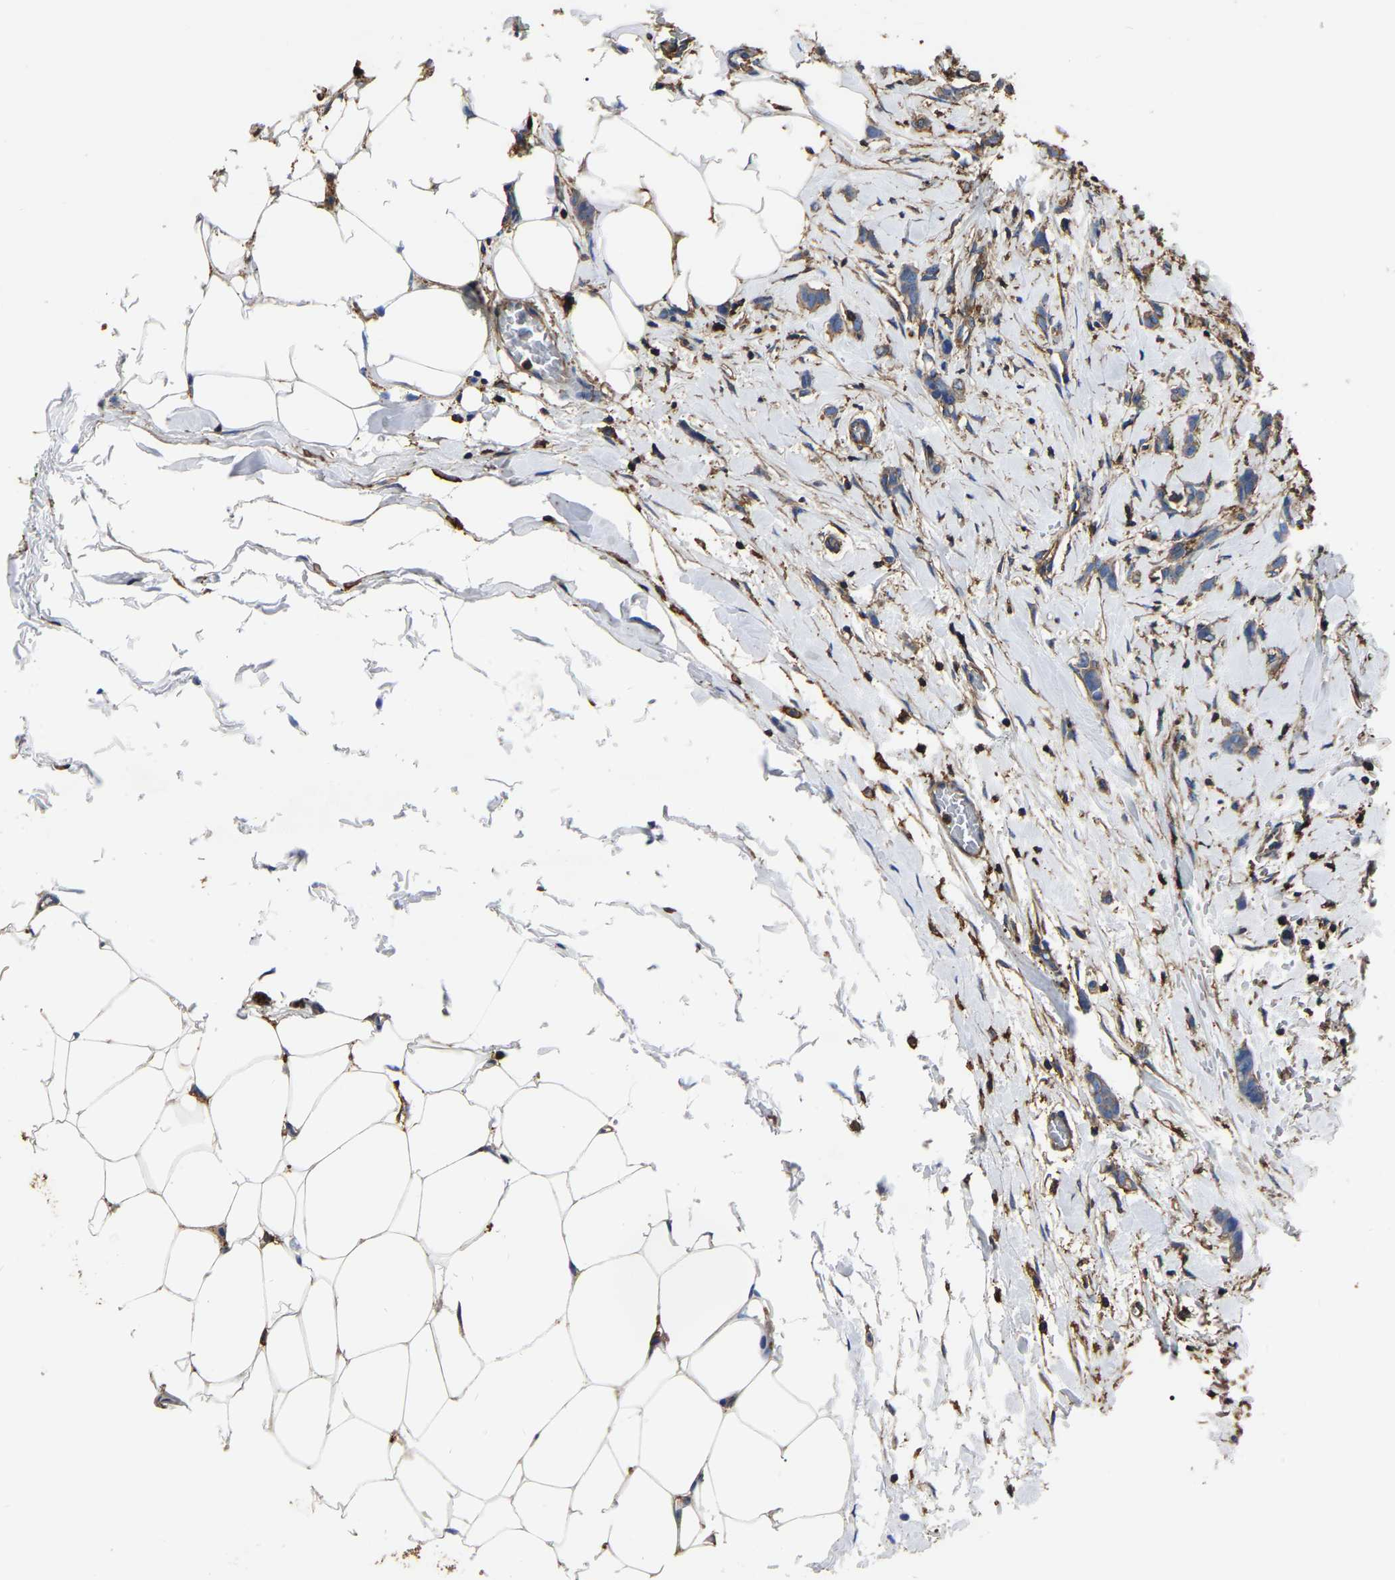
{"staining": {"intensity": "weak", "quantity": ">75%", "location": "cytoplasmic/membranous"}, "tissue": "breast cancer", "cell_type": "Tumor cells", "image_type": "cancer", "snomed": [{"axis": "morphology", "description": "Lobular carcinoma, in situ"}, {"axis": "morphology", "description": "Lobular carcinoma"}, {"axis": "topography", "description": "Breast"}], "caption": "Breast lobular carcinoma in situ stained for a protein (brown) demonstrates weak cytoplasmic/membranous positive positivity in about >75% of tumor cells.", "gene": "ARMT1", "patient": {"sex": "female", "age": 41}}